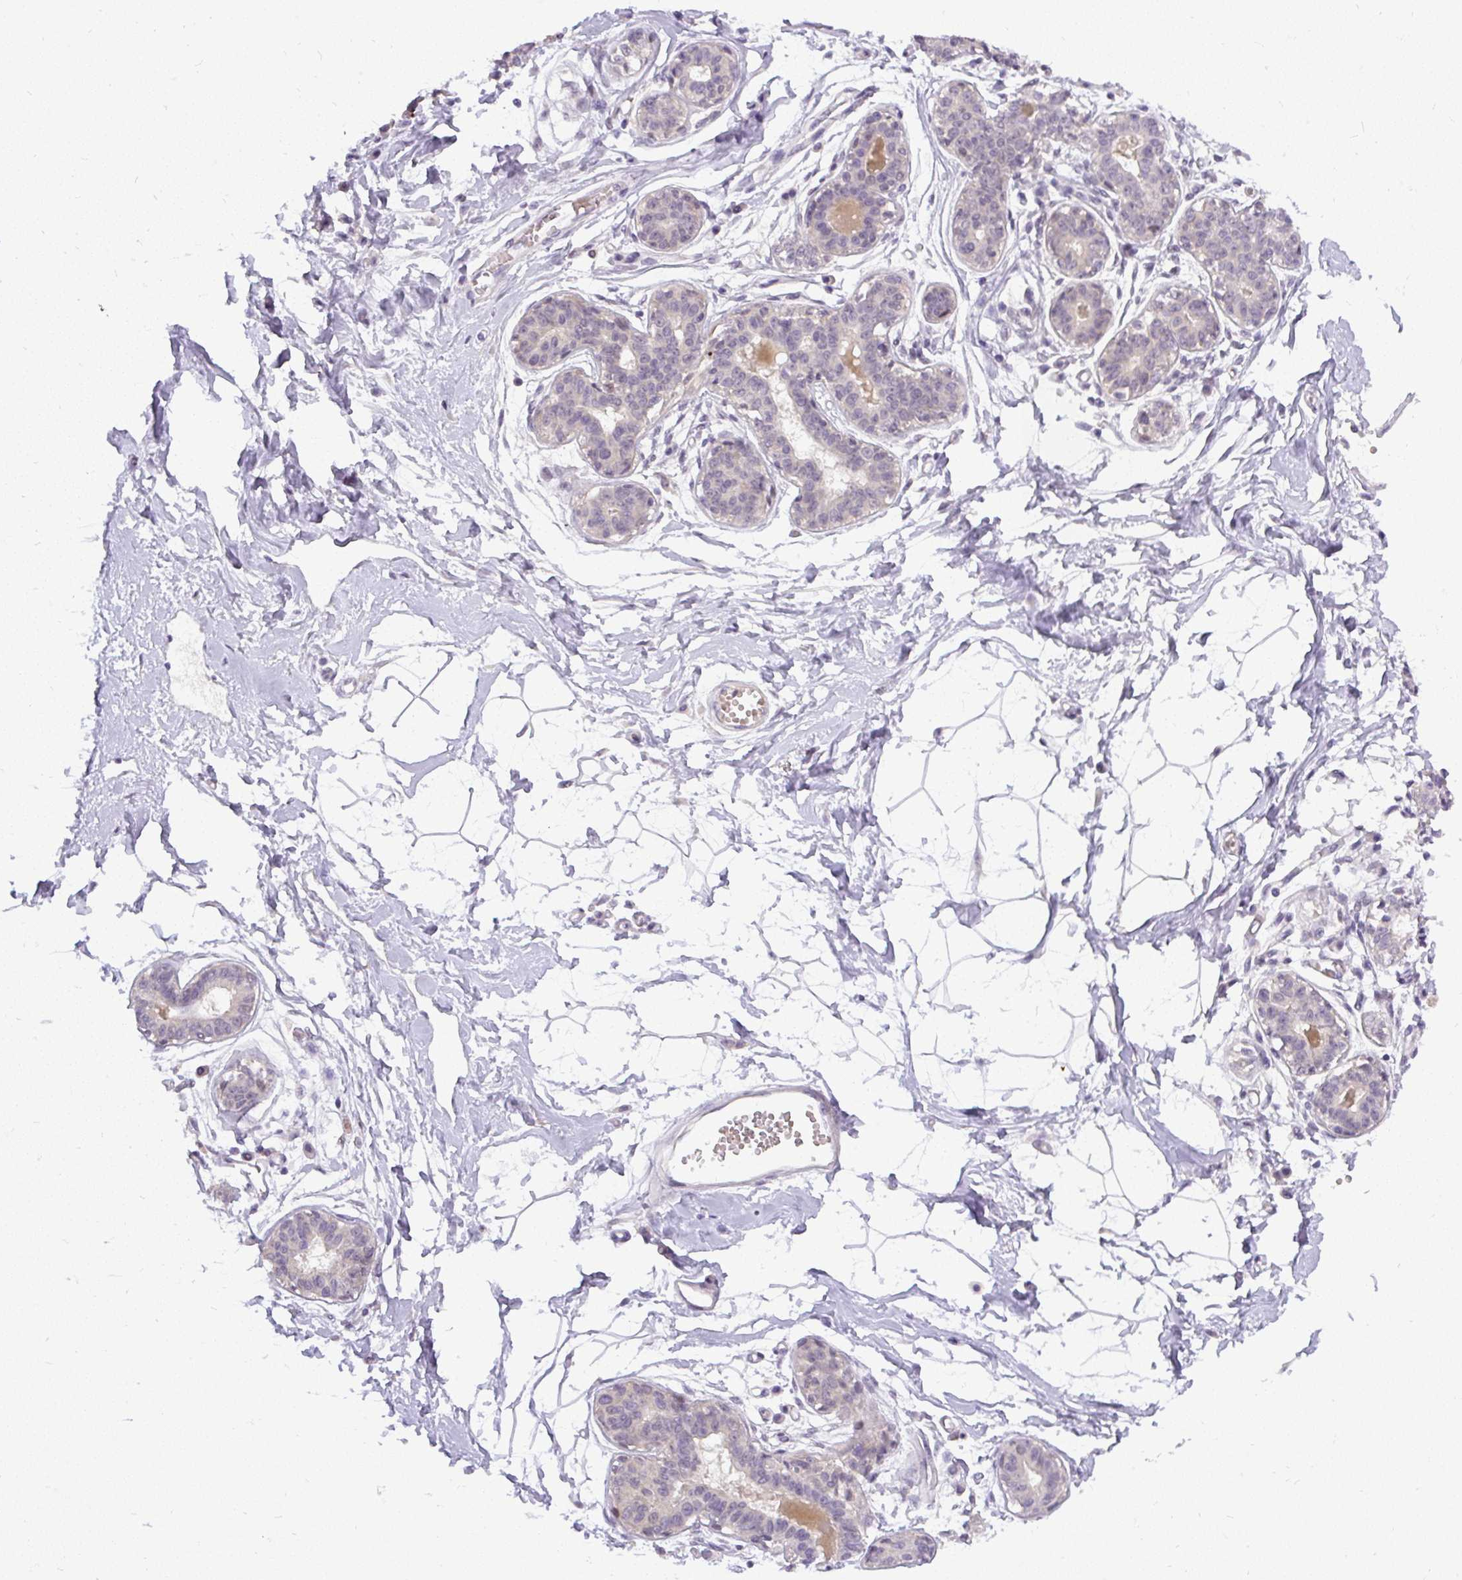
{"staining": {"intensity": "negative", "quantity": "none", "location": "none"}, "tissue": "breast", "cell_type": "Adipocytes", "image_type": "normal", "snomed": [{"axis": "morphology", "description": "Normal tissue, NOS"}, {"axis": "topography", "description": "Breast"}], "caption": "Immunohistochemistry (IHC) photomicrograph of normal breast: breast stained with DAB (3,3'-diaminobenzidine) shows no significant protein expression in adipocytes. (Brightfield microscopy of DAB (3,3'-diaminobenzidine) immunohistochemistry (IHC) at high magnification).", "gene": "FAM117B", "patient": {"sex": "female", "age": 45}}